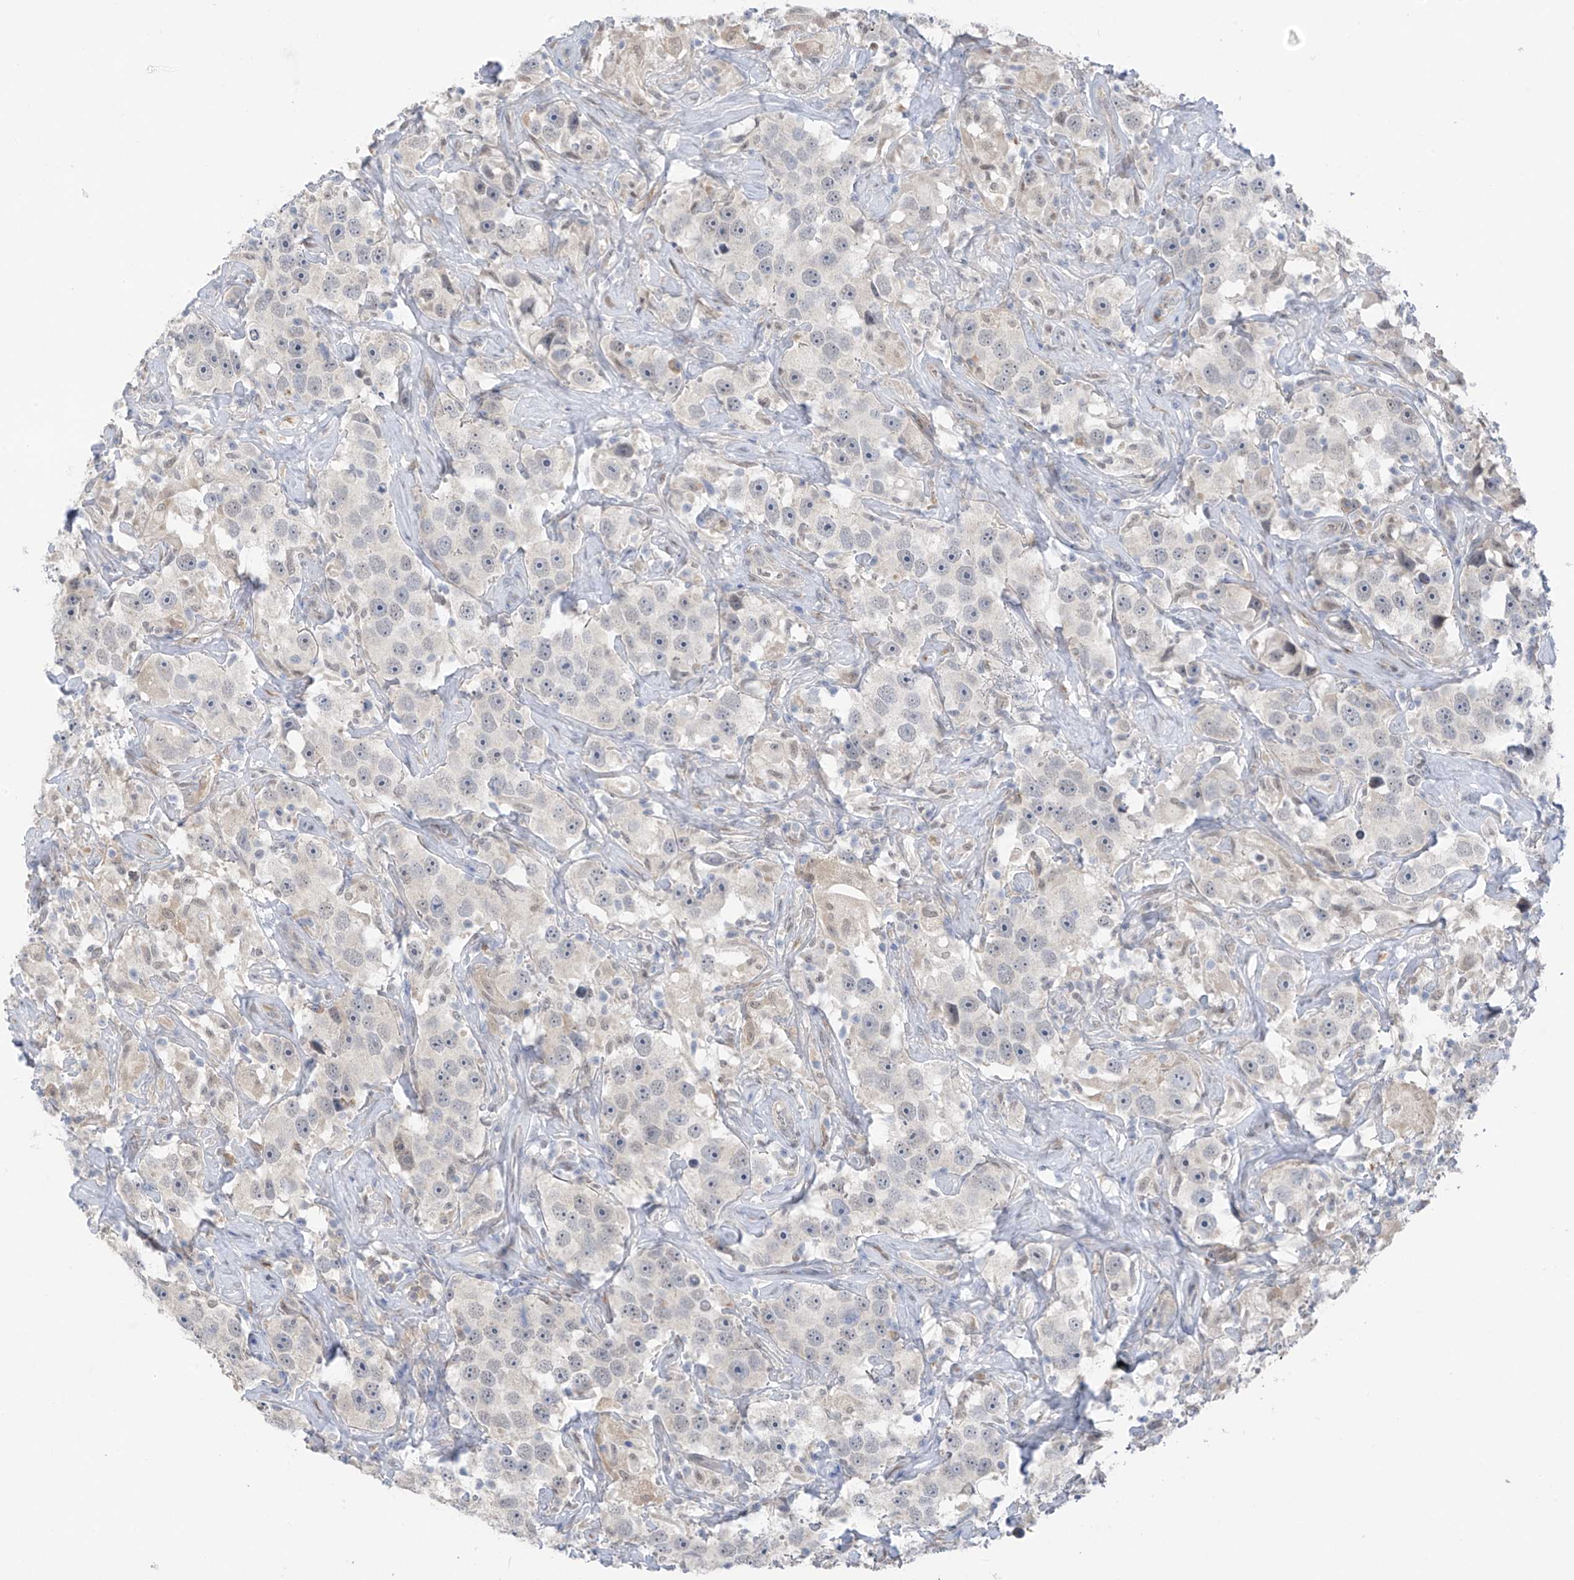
{"staining": {"intensity": "negative", "quantity": "none", "location": "none"}, "tissue": "testis cancer", "cell_type": "Tumor cells", "image_type": "cancer", "snomed": [{"axis": "morphology", "description": "Seminoma, NOS"}, {"axis": "topography", "description": "Testis"}], "caption": "Testis cancer (seminoma) was stained to show a protein in brown. There is no significant staining in tumor cells. The staining is performed using DAB brown chromogen with nuclei counter-stained in using hematoxylin.", "gene": "CYP4V2", "patient": {"sex": "male", "age": 49}}